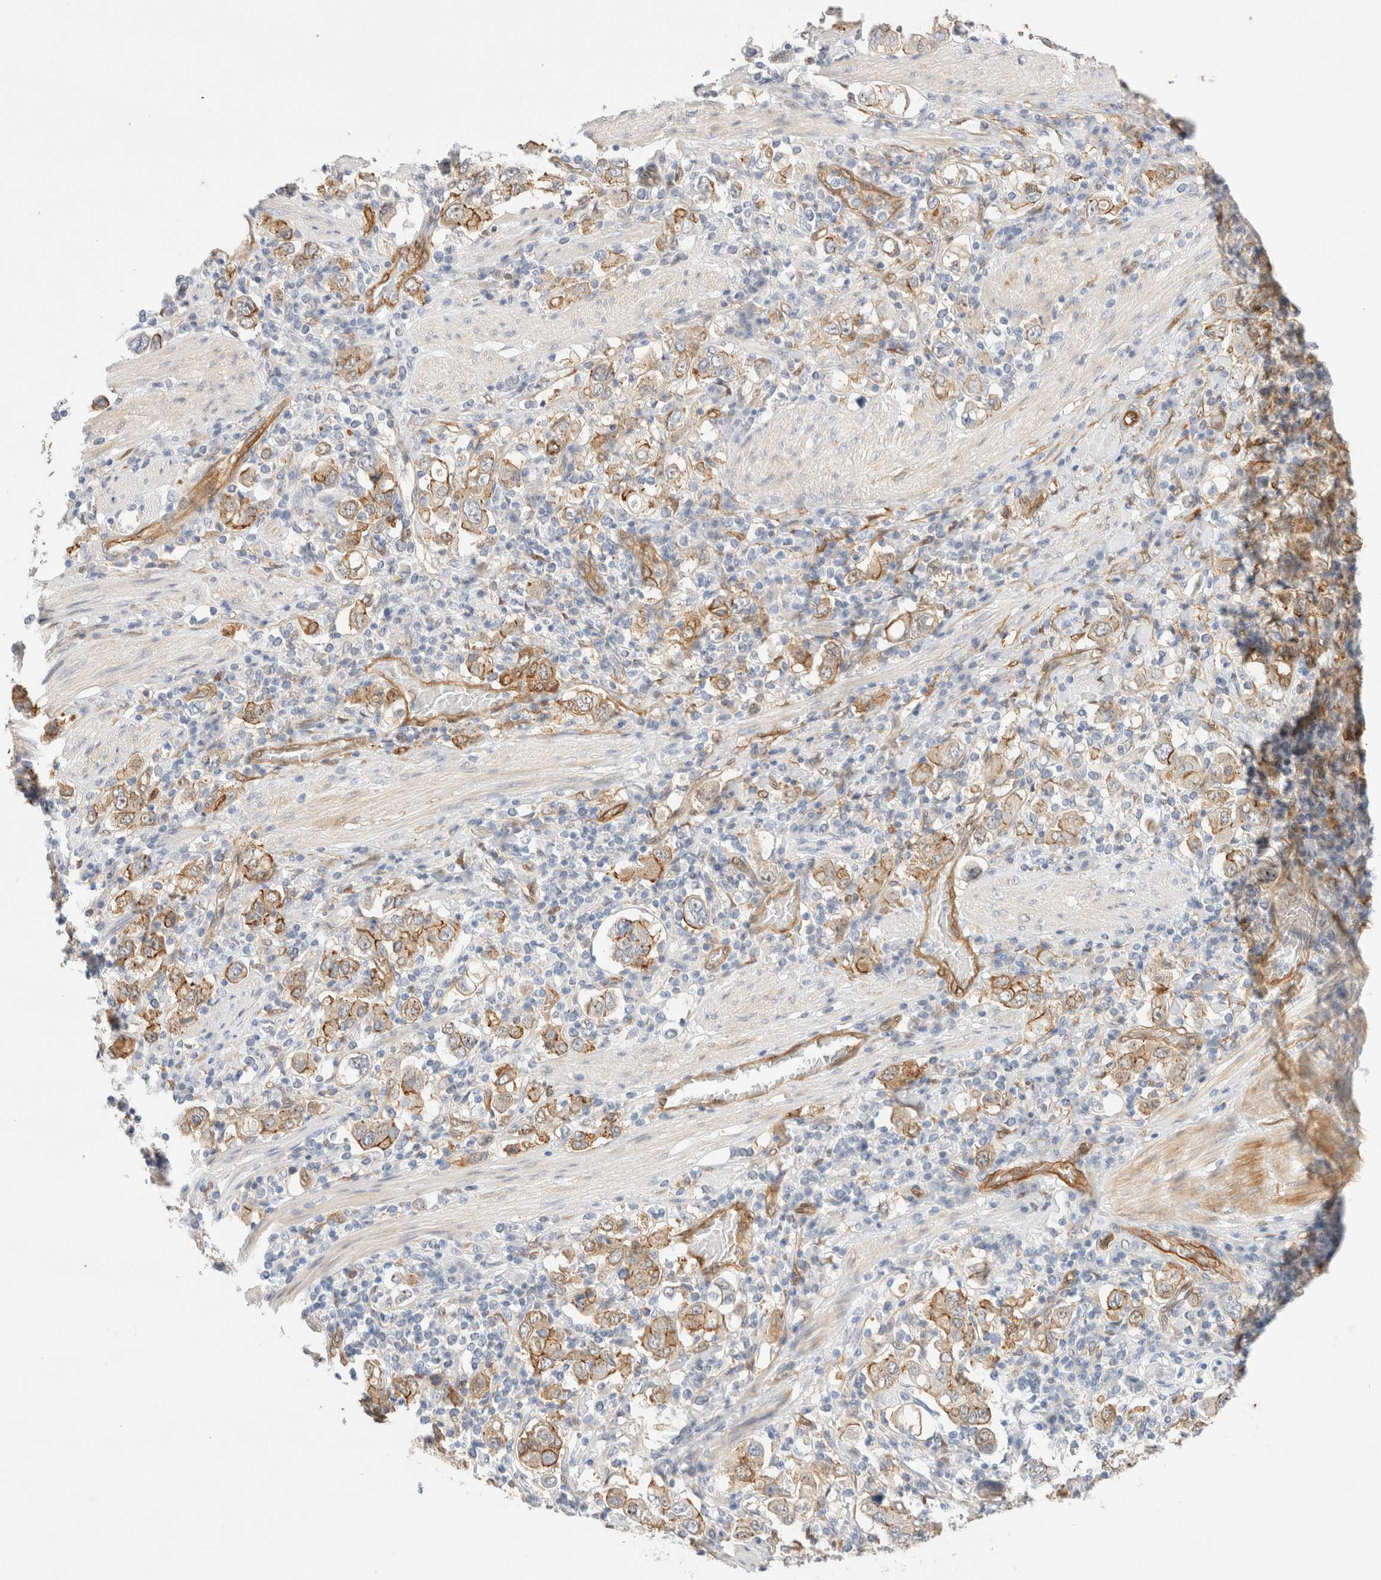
{"staining": {"intensity": "moderate", "quantity": ">75%", "location": "cytoplasmic/membranous"}, "tissue": "stomach cancer", "cell_type": "Tumor cells", "image_type": "cancer", "snomed": [{"axis": "morphology", "description": "Adenocarcinoma, NOS"}, {"axis": "topography", "description": "Stomach, upper"}], "caption": "Protein expression analysis of adenocarcinoma (stomach) demonstrates moderate cytoplasmic/membranous positivity in approximately >75% of tumor cells. (Stains: DAB (3,3'-diaminobenzidine) in brown, nuclei in blue, Microscopy: brightfield microscopy at high magnification).", "gene": "LMCD1", "patient": {"sex": "male", "age": 62}}